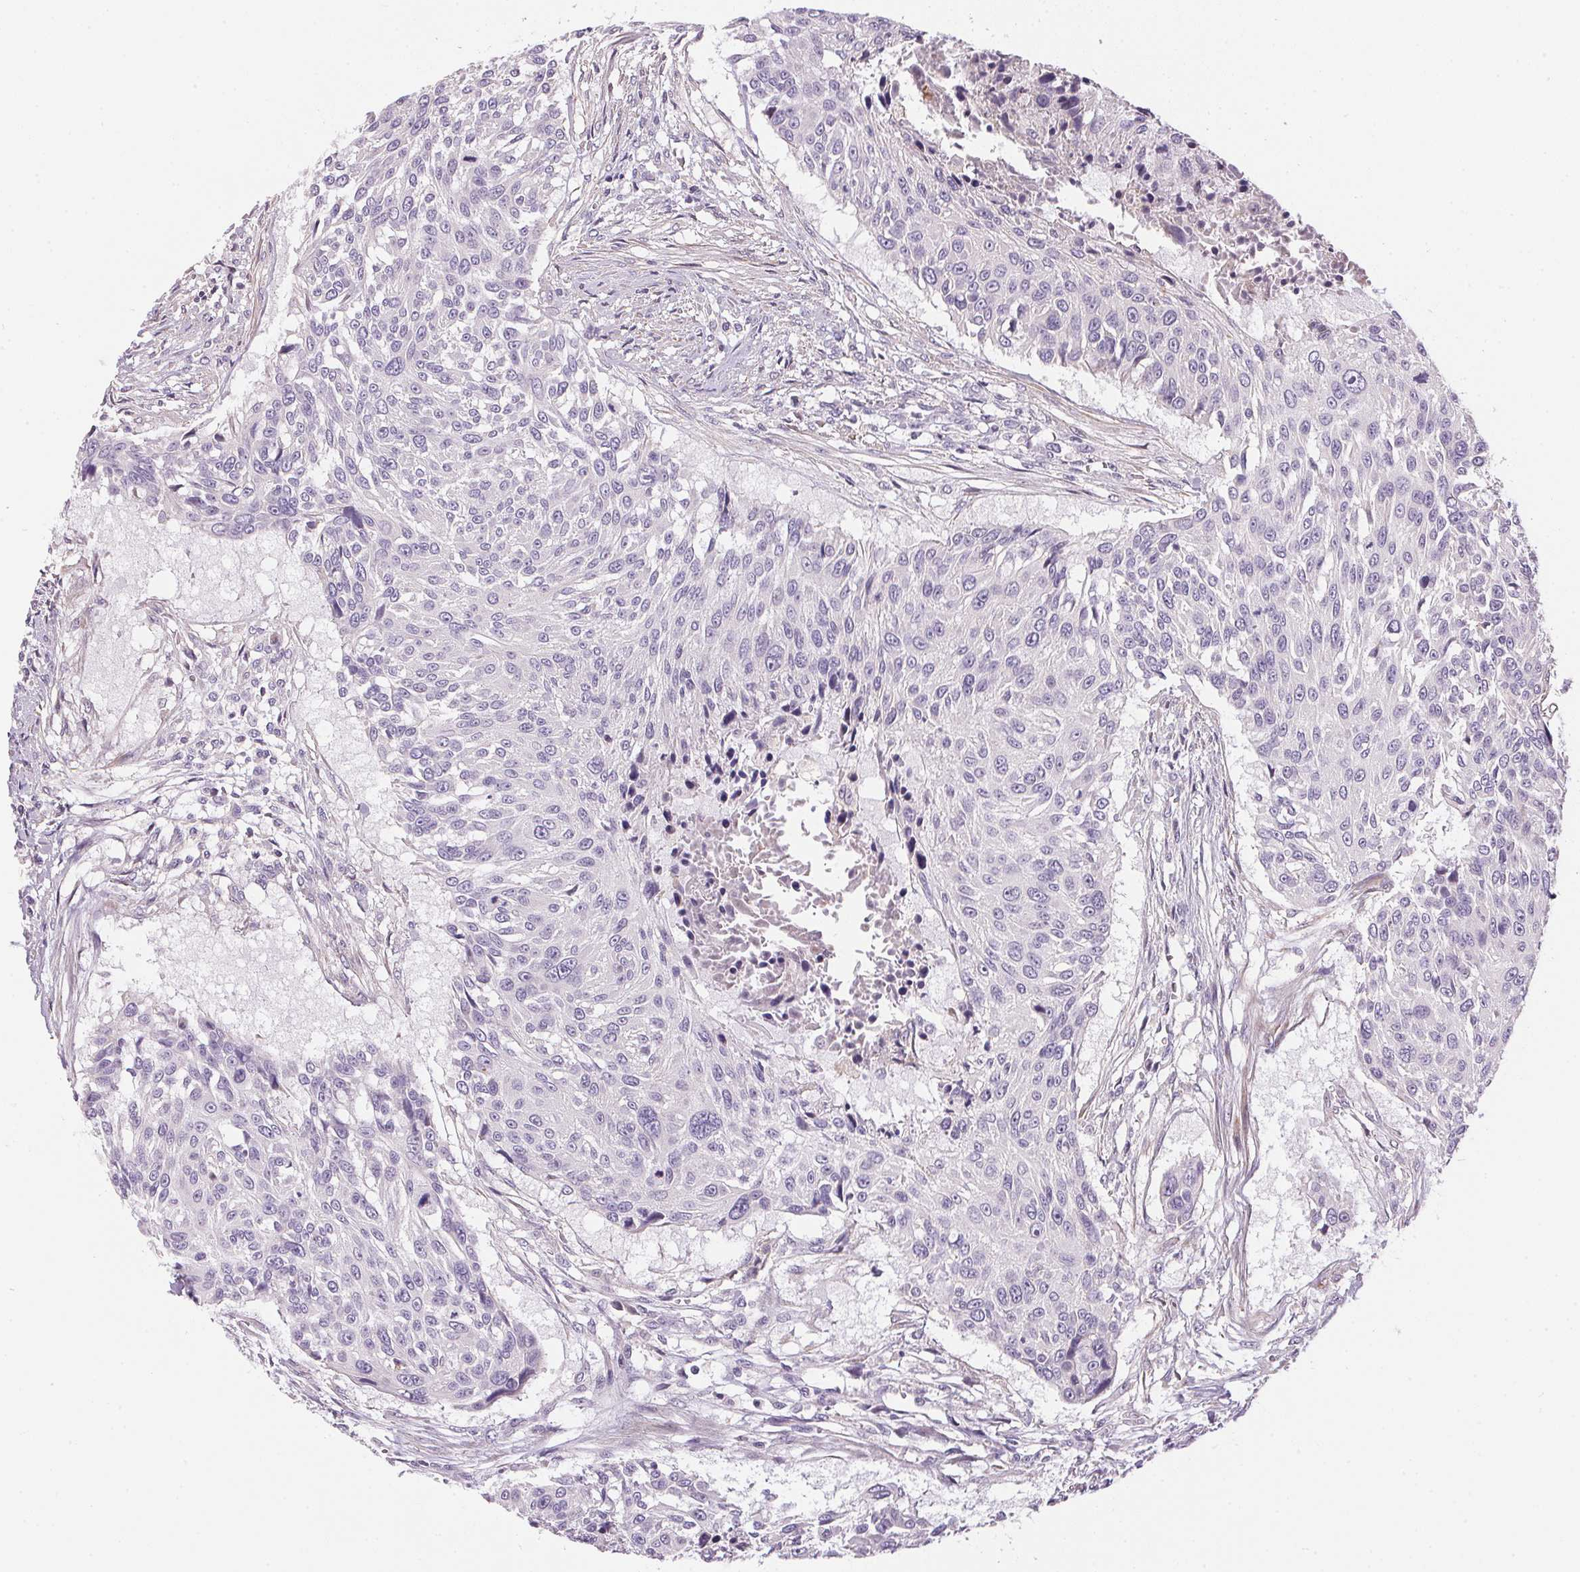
{"staining": {"intensity": "negative", "quantity": "none", "location": "none"}, "tissue": "urothelial cancer", "cell_type": "Tumor cells", "image_type": "cancer", "snomed": [{"axis": "morphology", "description": "Urothelial carcinoma, NOS"}, {"axis": "topography", "description": "Urinary bladder"}], "caption": "A photomicrograph of transitional cell carcinoma stained for a protein displays no brown staining in tumor cells.", "gene": "UNC13B", "patient": {"sex": "male", "age": 55}}